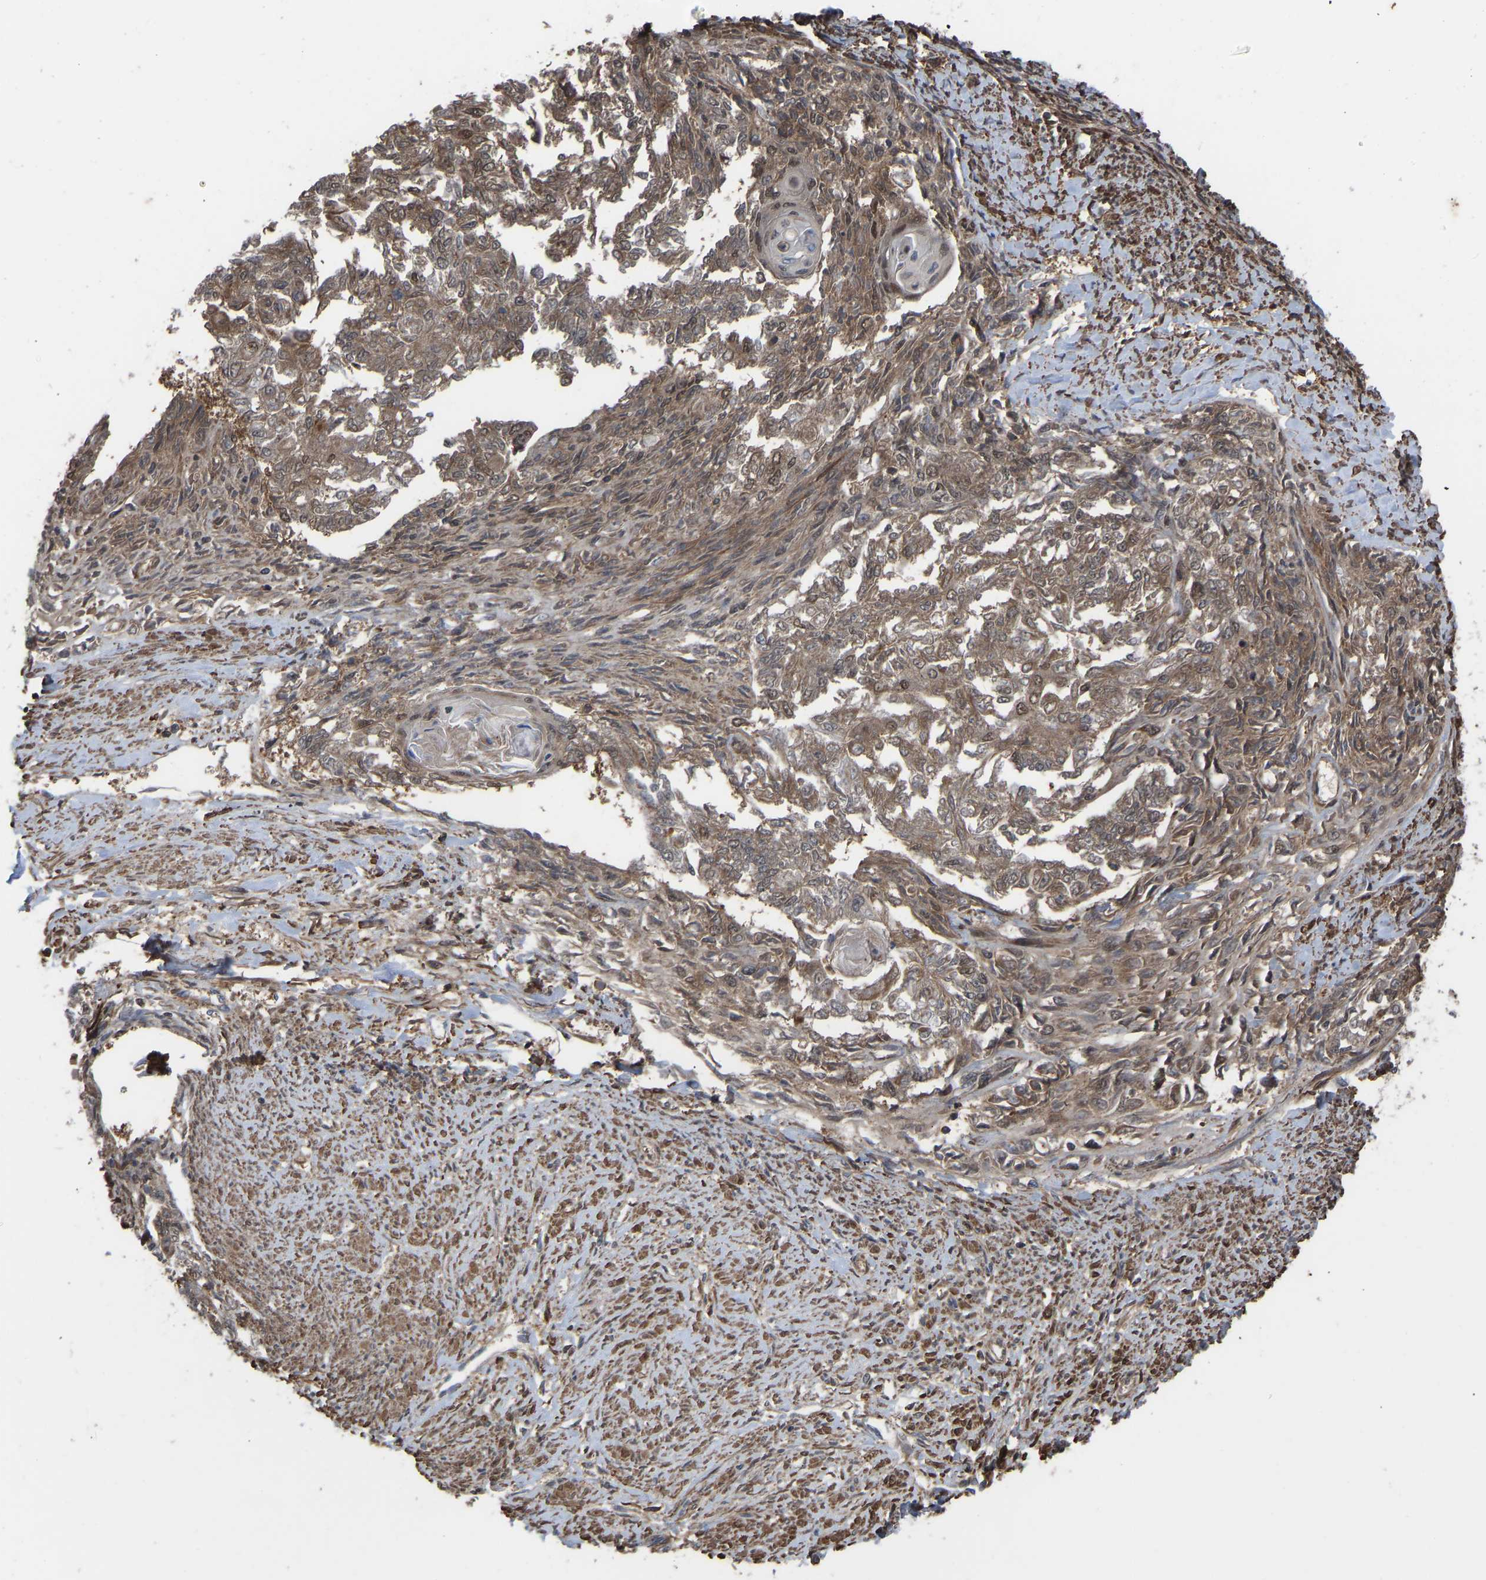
{"staining": {"intensity": "moderate", "quantity": ">75%", "location": "cytoplasmic/membranous,nuclear"}, "tissue": "endometrial cancer", "cell_type": "Tumor cells", "image_type": "cancer", "snomed": [{"axis": "morphology", "description": "Adenocarcinoma, NOS"}, {"axis": "topography", "description": "Endometrium"}], "caption": "Immunohistochemical staining of endometrial cancer (adenocarcinoma) reveals moderate cytoplasmic/membranous and nuclear protein staining in about >75% of tumor cells. The staining is performed using DAB (3,3'-diaminobenzidine) brown chromogen to label protein expression. The nuclei are counter-stained blue using hematoxylin.", "gene": "CYP7B1", "patient": {"sex": "female", "age": 32}}